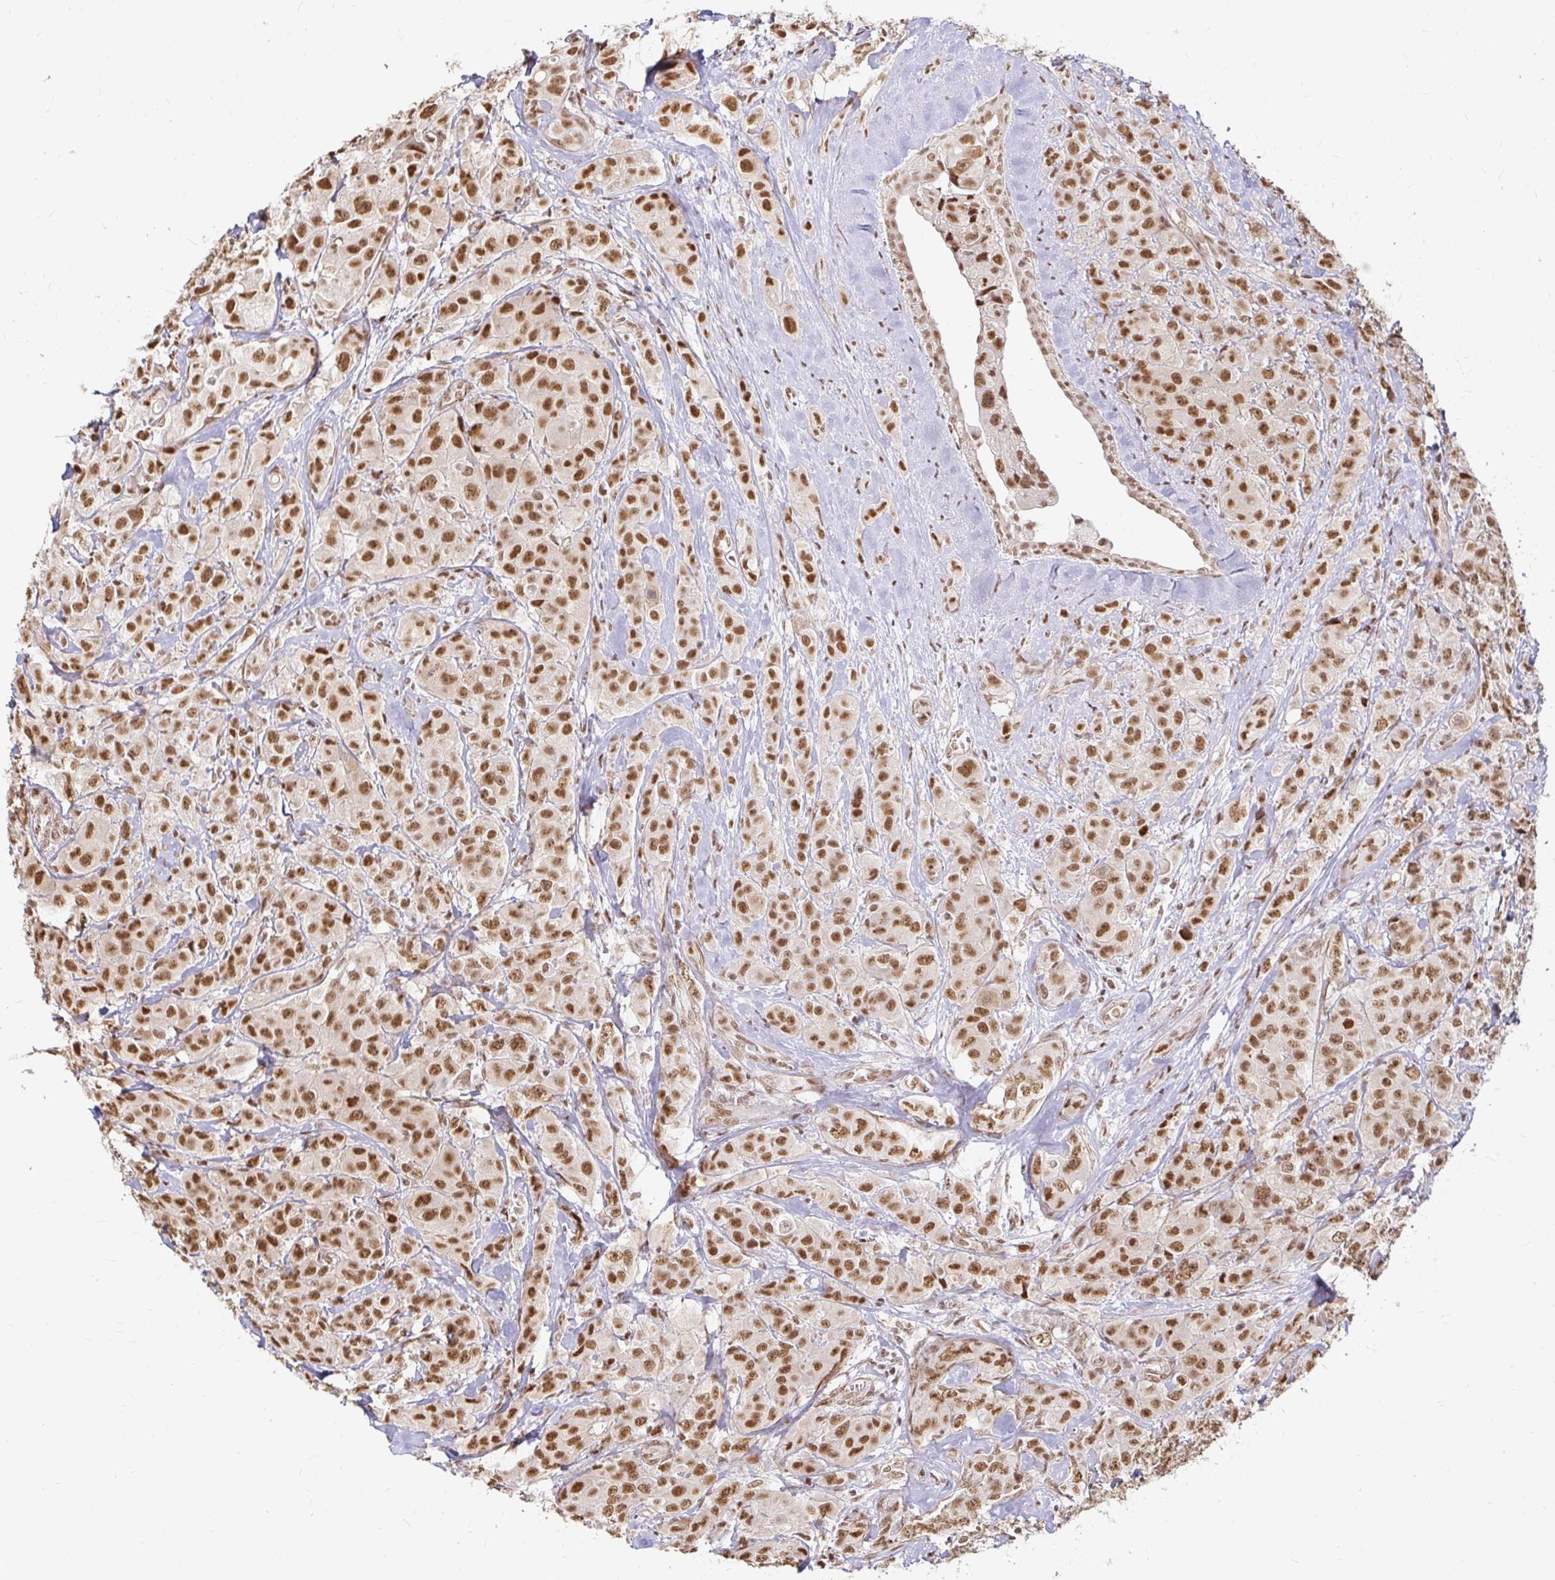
{"staining": {"intensity": "moderate", "quantity": ">75%", "location": "nuclear"}, "tissue": "breast cancer", "cell_type": "Tumor cells", "image_type": "cancer", "snomed": [{"axis": "morphology", "description": "Normal tissue, NOS"}, {"axis": "morphology", "description": "Duct carcinoma"}, {"axis": "topography", "description": "Breast"}], "caption": "Intraductal carcinoma (breast) stained with a protein marker exhibits moderate staining in tumor cells.", "gene": "HNRNPU", "patient": {"sex": "female", "age": 43}}